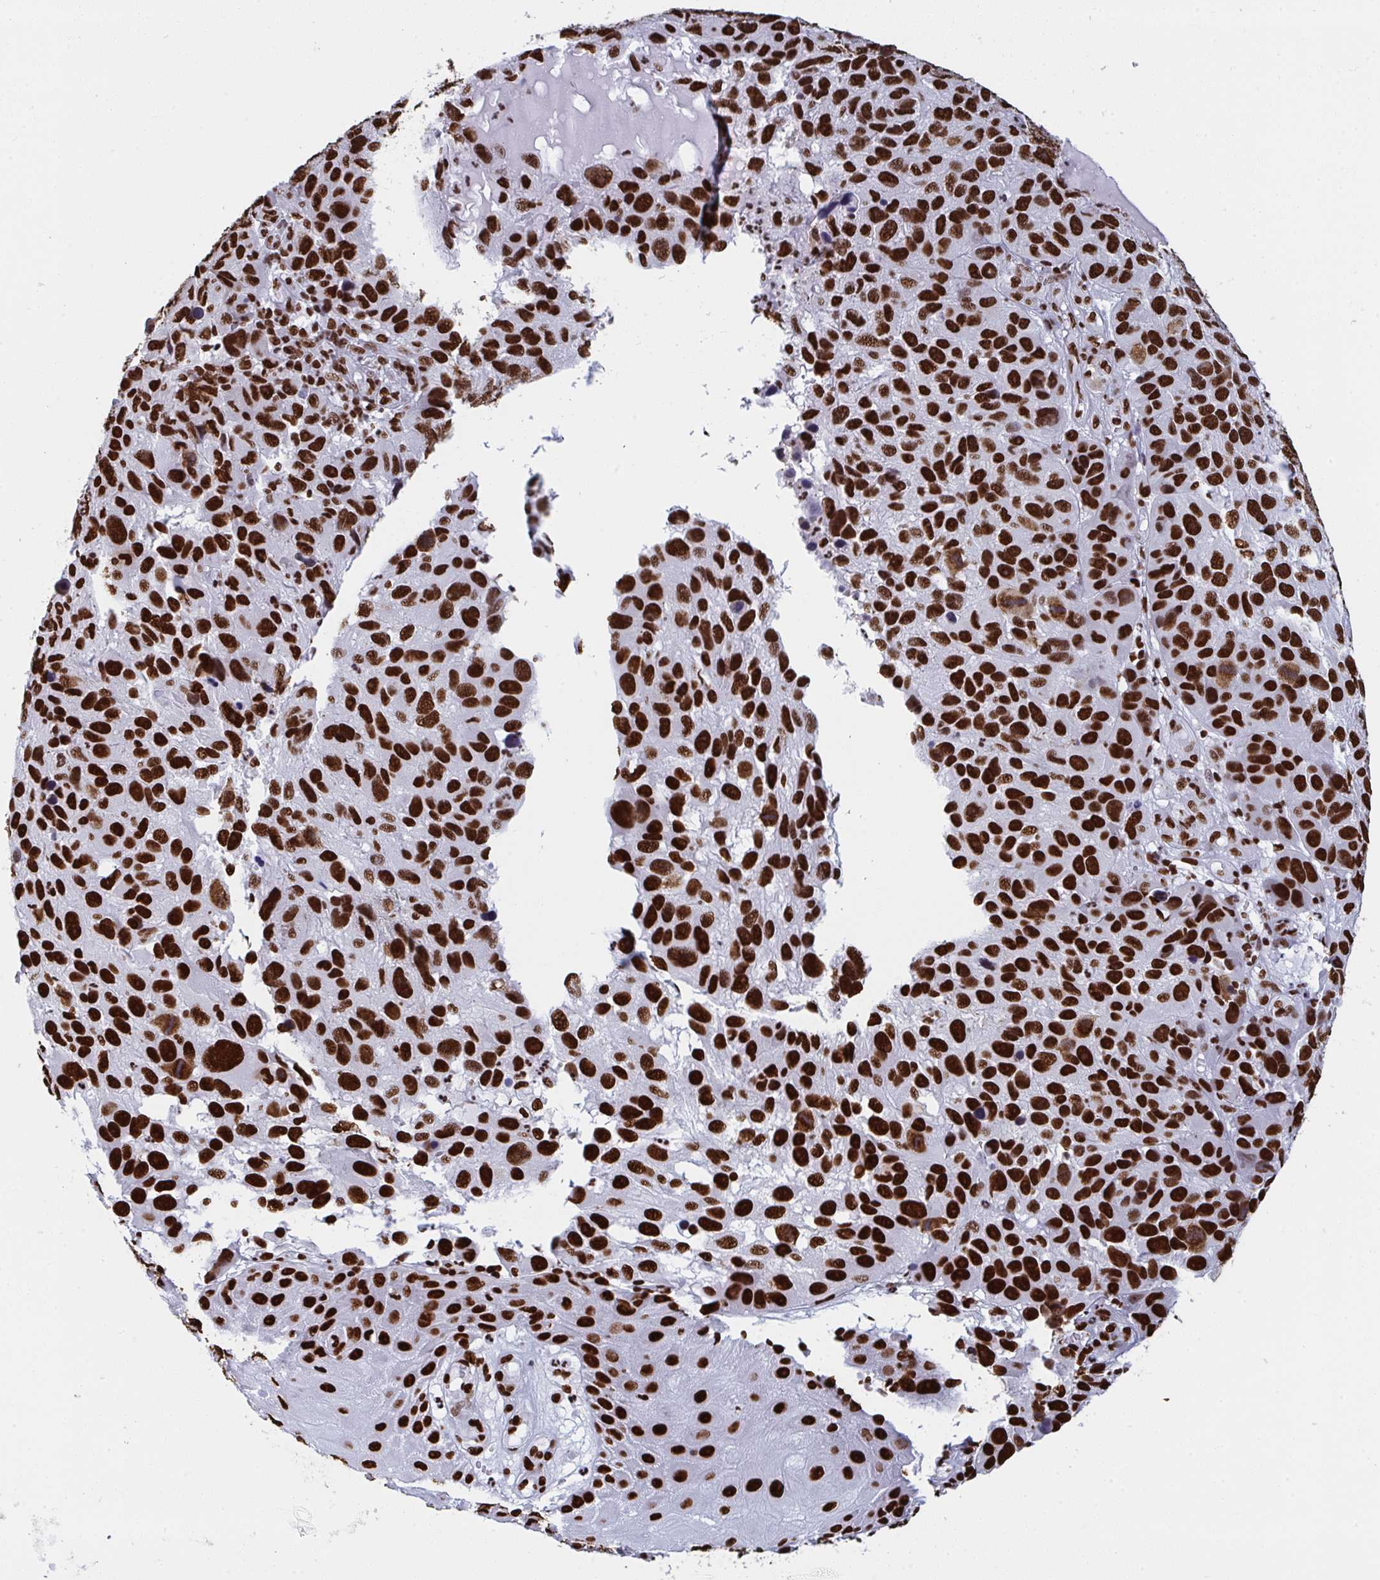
{"staining": {"intensity": "strong", "quantity": ">75%", "location": "nuclear"}, "tissue": "melanoma", "cell_type": "Tumor cells", "image_type": "cancer", "snomed": [{"axis": "morphology", "description": "Malignant melanoma, NOS"}, {"axis": "topography", "description": "Skin"}], "caption": "Melanoma tissue exhibits strong nuclear expression in approximately >75% of tumor cells, visualized by immunohistochemistry.", "gene": "GAR1", "patient": {"sex": "male", "age": 53}}